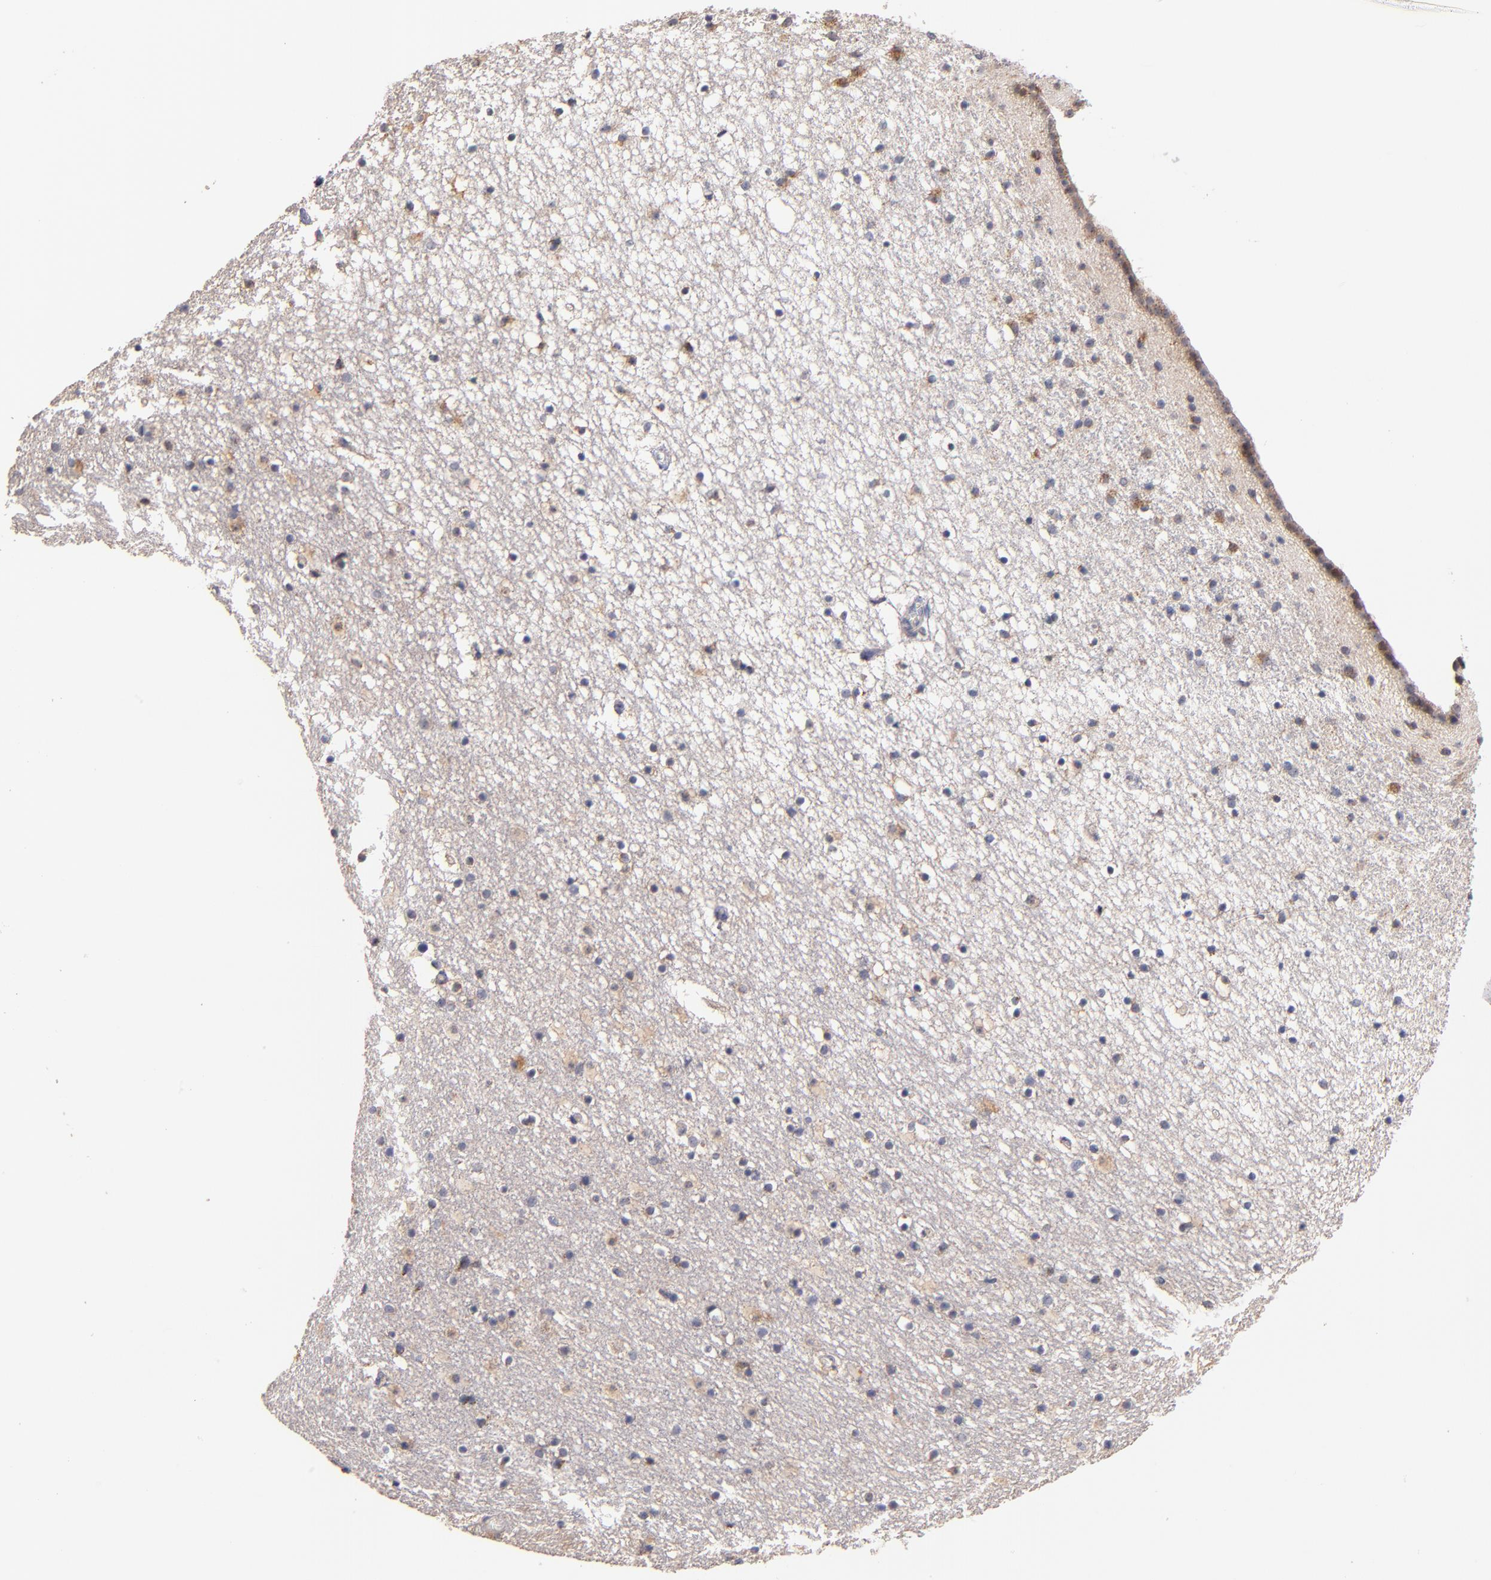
{"staining": {"intensity": "weak", "quantity": "<25%", "location": "cytoplasmic/membranous"}, "tissue": "caudate", "cell_type": "Glial cells", "image_type": "normal", "snomed": [{"axis": "morphology", "description": "Normal tissue, NOS"}, {"axis": "topography", "description": "Lateral ventricle wall"}], "caption": "The histopathology image exhibits no staining of glial cells in normal caudate.", "gene": "DIABLO", "patient": {"sex": "male", "age": 45}}